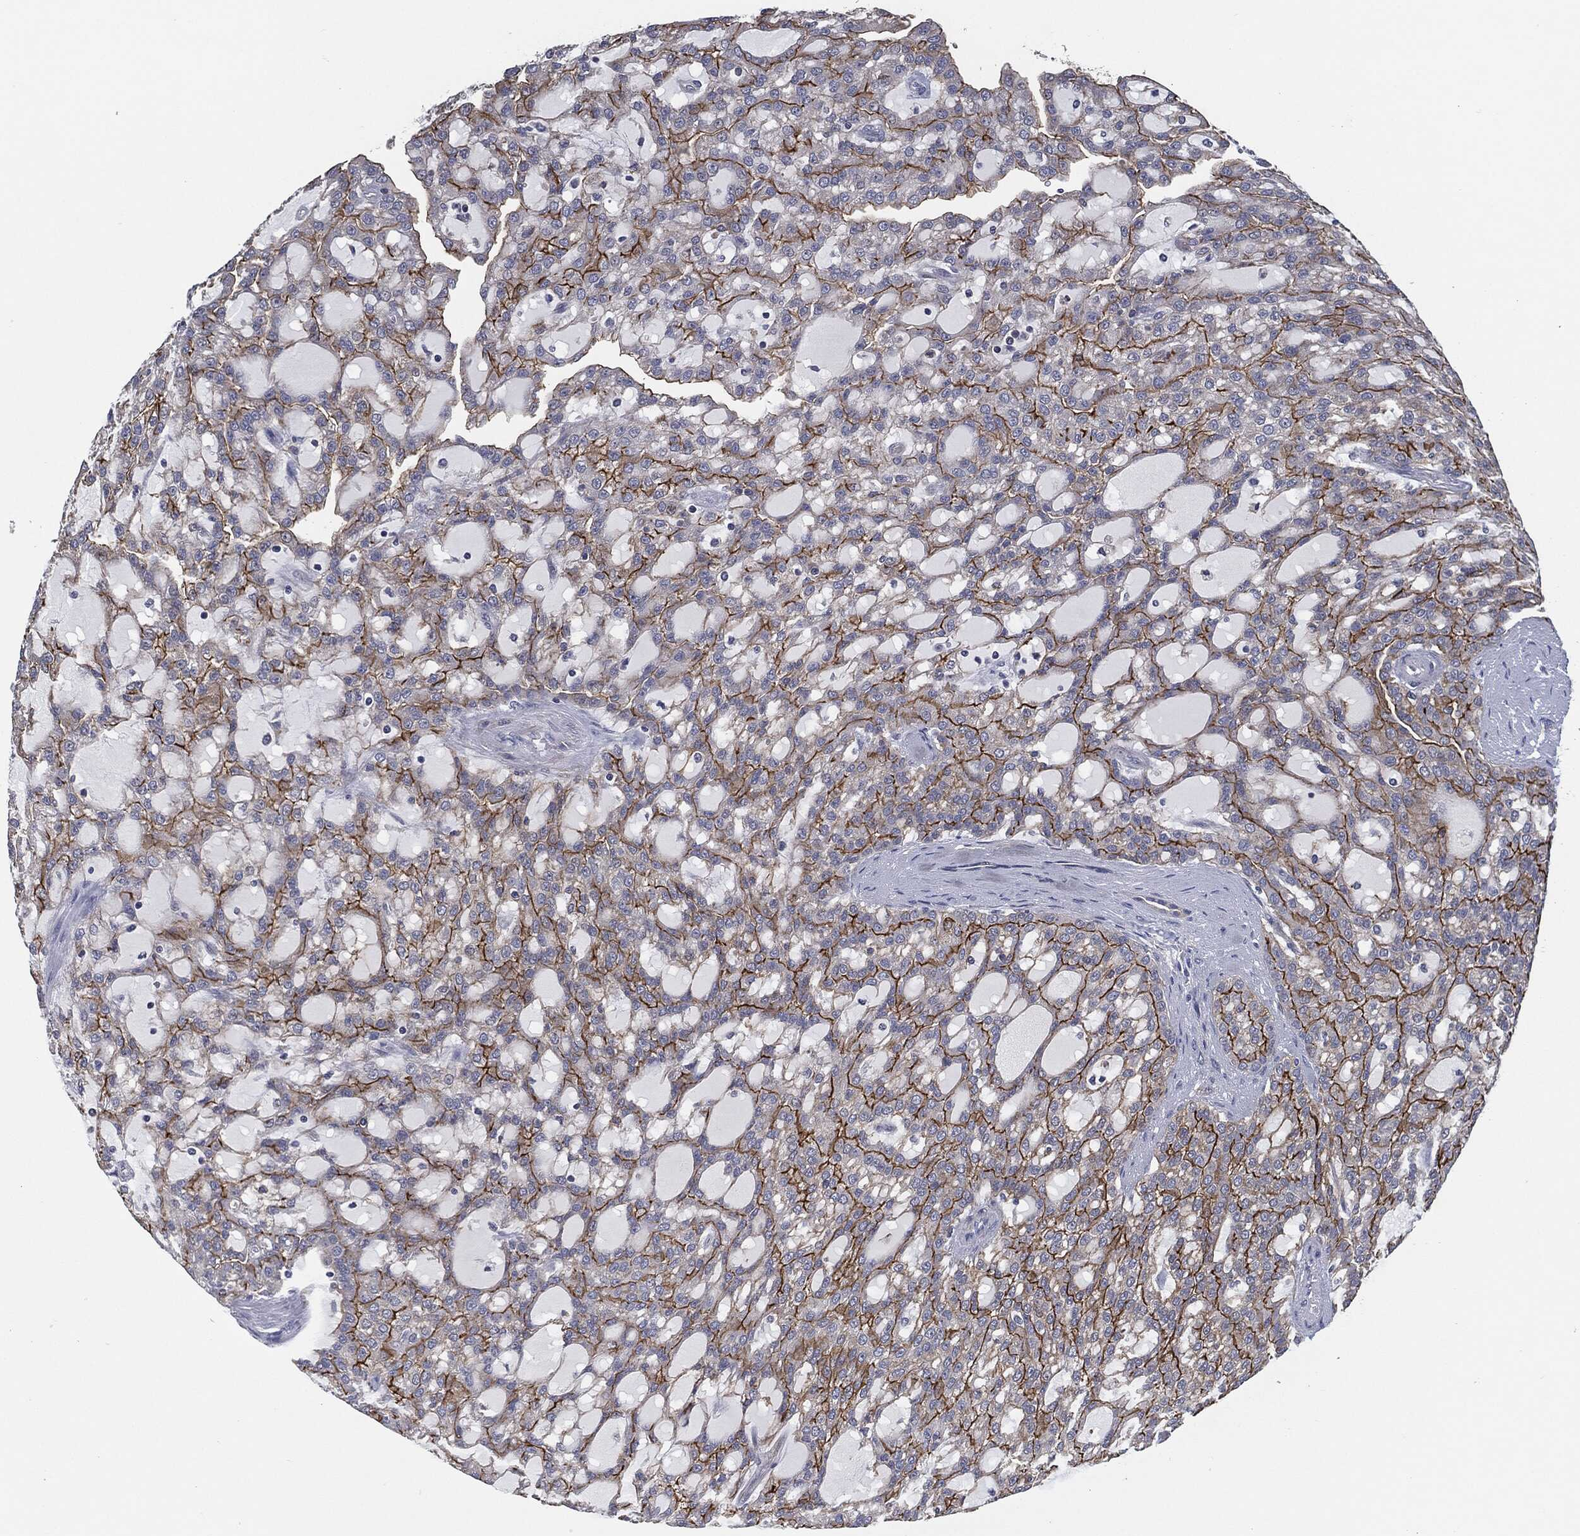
{"staining": {"intensity": "strong", "quantity": "25%-75%", "location": "cytoplasmic/membranous"}, "tissue": "renal cancer", "cell_type": "Tumor cells", "image_type": "cancer", "snomed": [{"axis": "morphology", "description": "Adenocarcinoma, NOS"}, {"axis": "topography", "description": "Kidney"}], "caption": "Immunohistochemistry (IHC) of human renal cancer displays high levels of strong cytoplasmic/membranous expression in about 25%-75% of tumor cells.", "gene": "SVIL", "patient": {"sex": "male", "age": 63}}